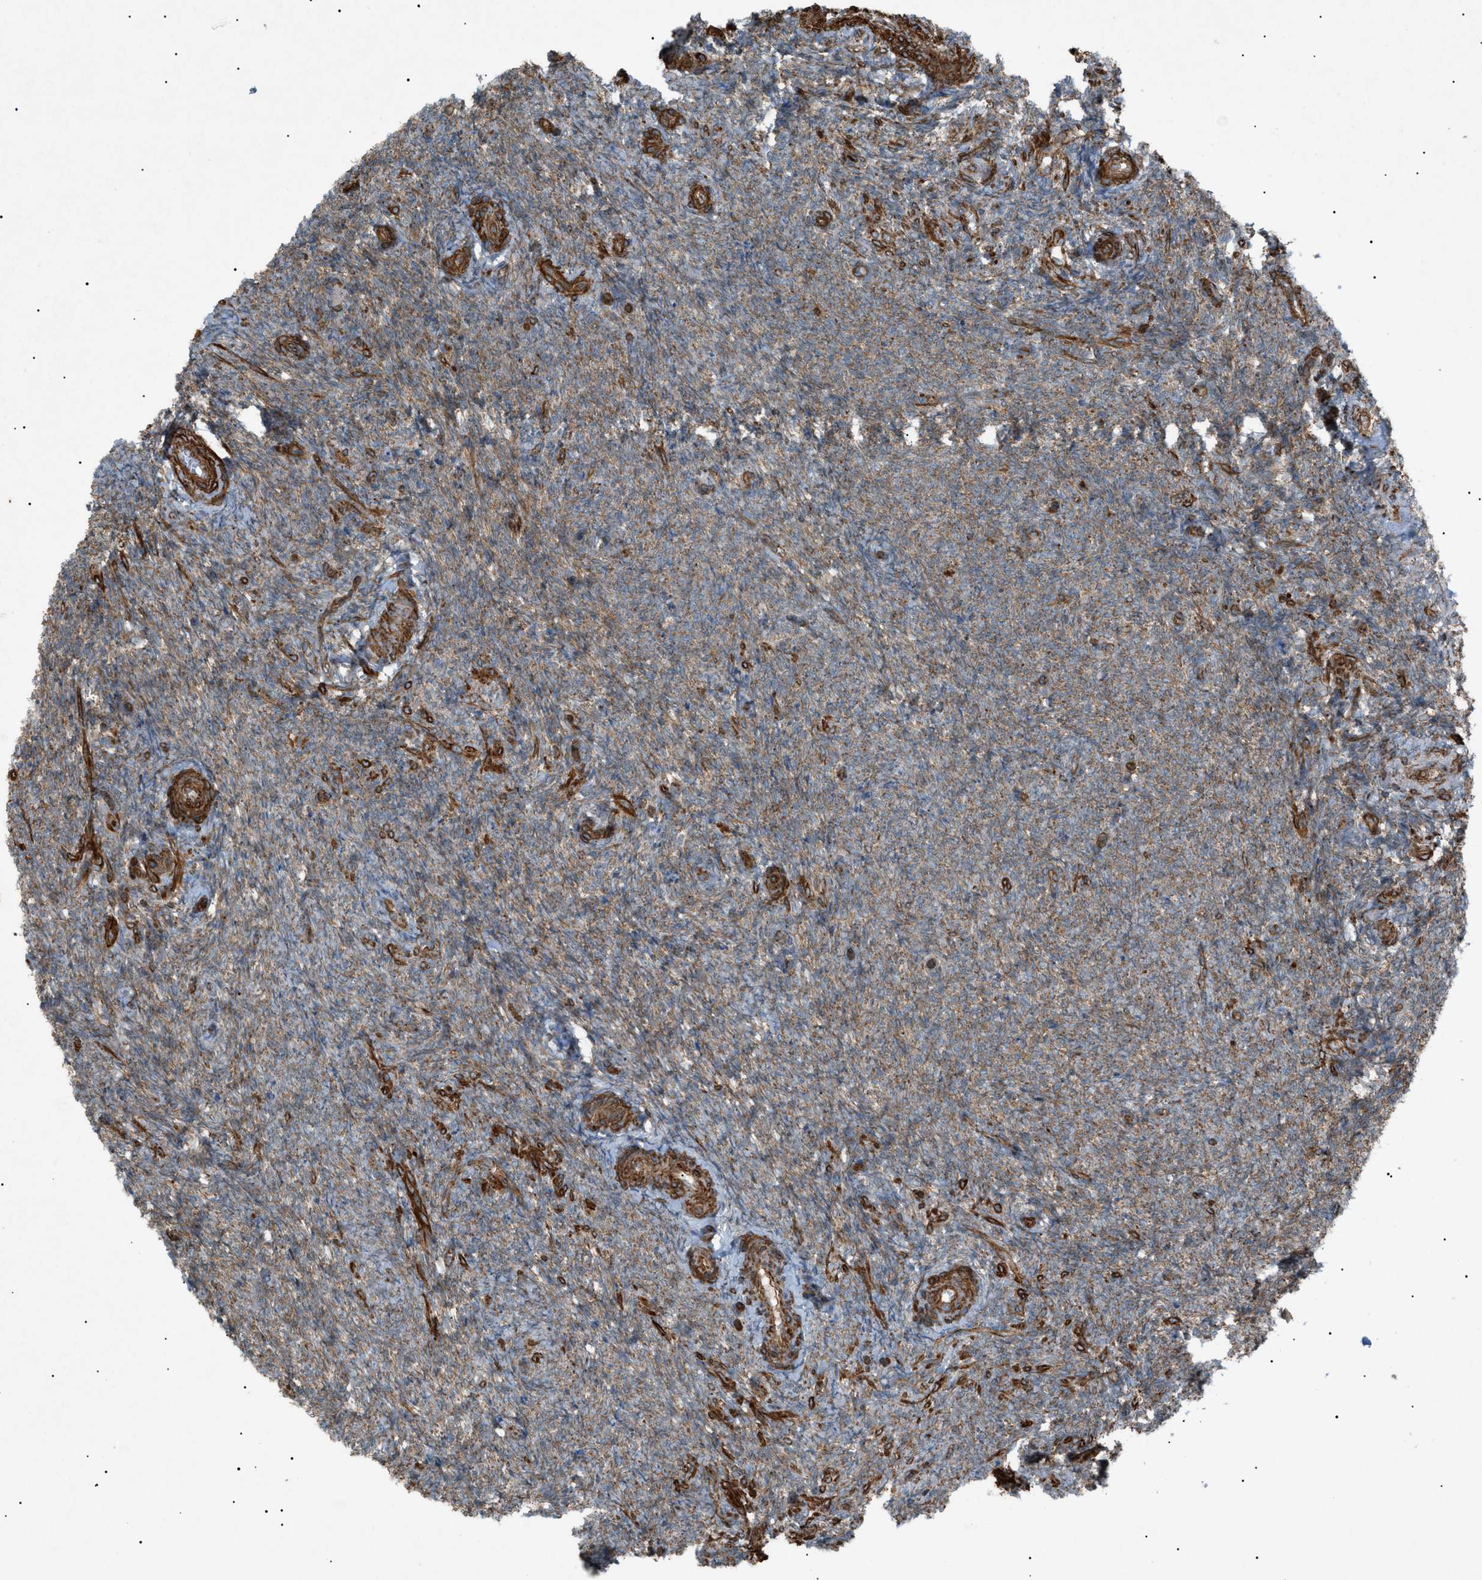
{"staining": {"intensity": "strong", "quantity": ">75%", "location": "cytoplasmic/membranous"}, "tissue": "ovary", "cell_type": "Follicle cells", "image_type": "normal", "snomed": [{"axis": "morphology", "description": "Normal tissue, NOS"}, {"axis": "topography", "description": "Ovary"}], "caption": "Follicle cells exhibit high levels of strong cytoplasmic/membranous expression in approximately >75% of cells in benign human ovary.", "gene": "C1GALT1C1", "patient": {"sex": "female", "age": 41}}